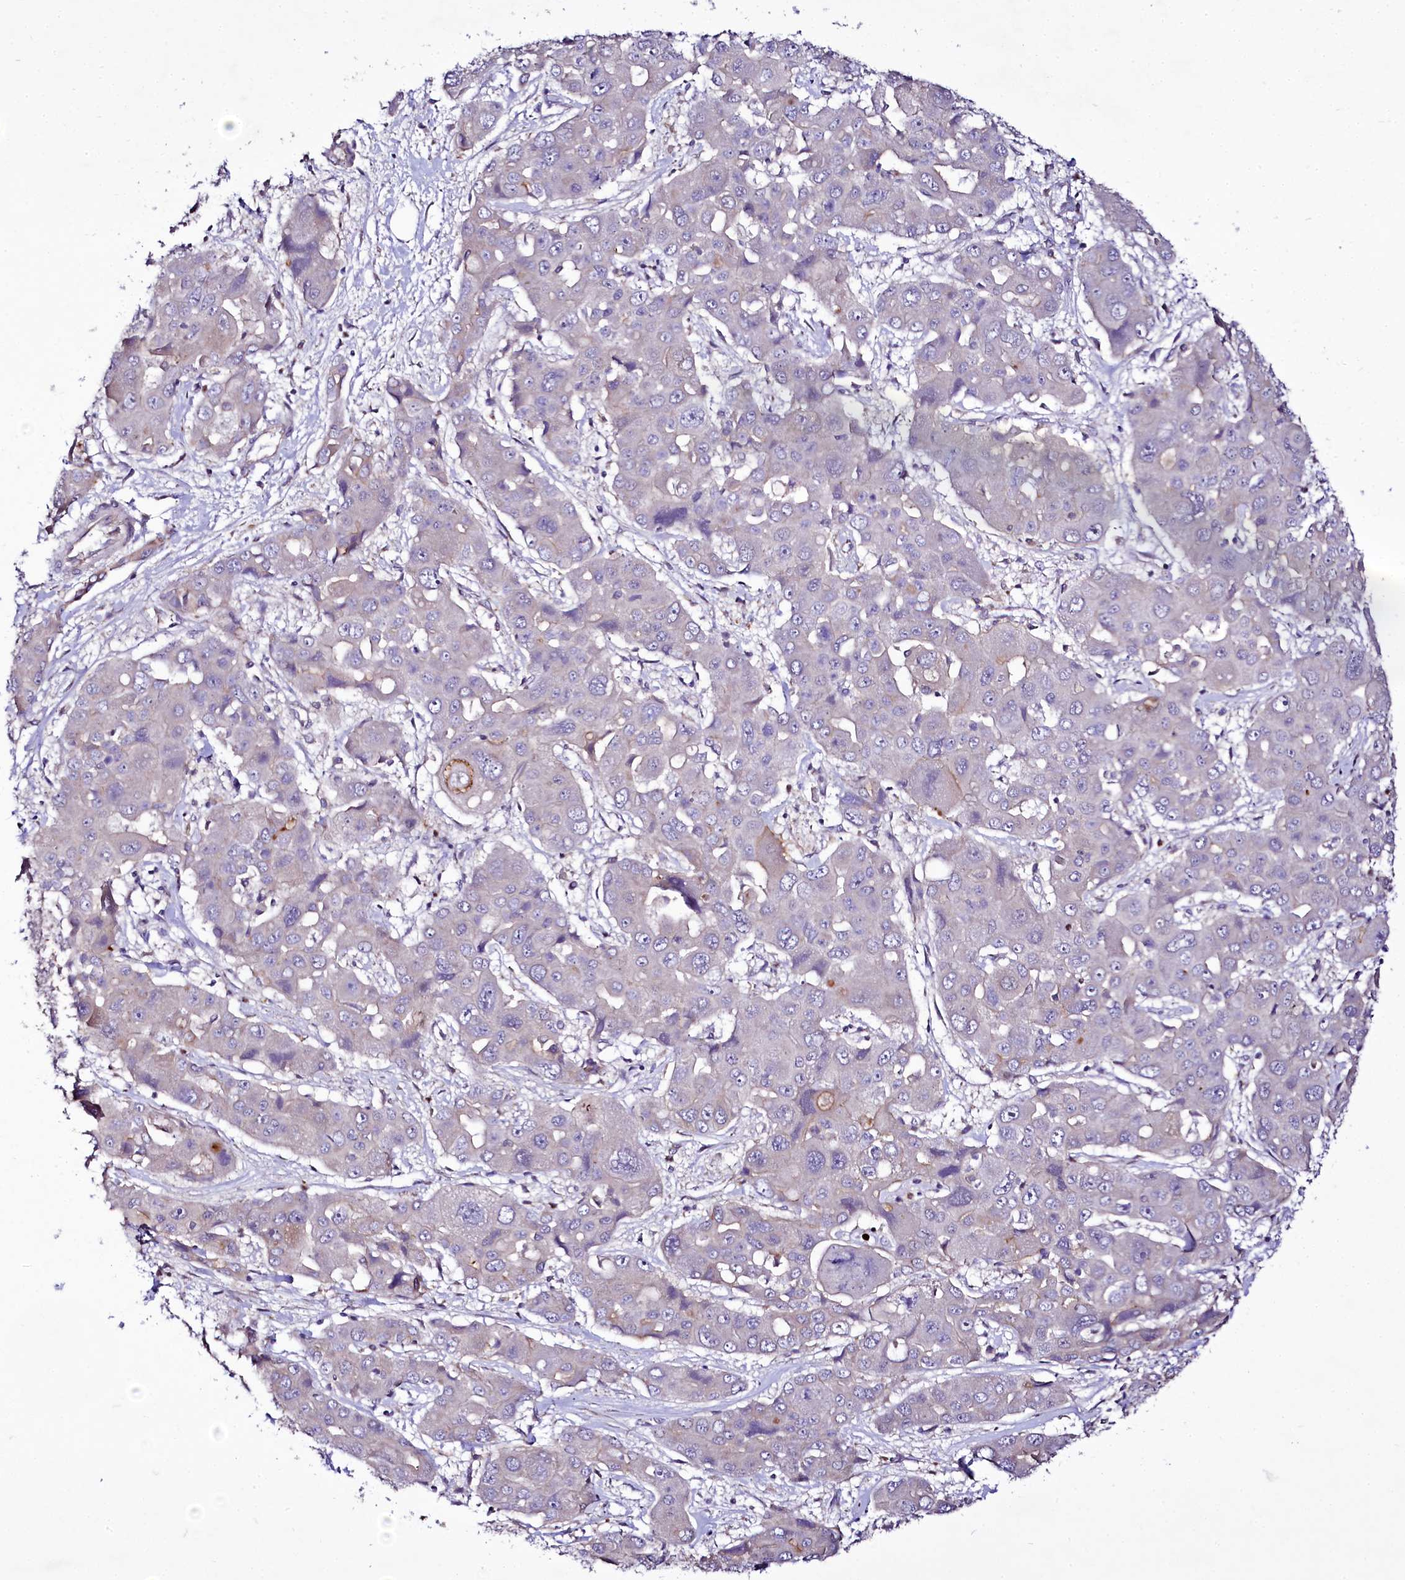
{"staining": {"intensity": "negative", "quantity": "none", "location": "none"}, "tissue": "liver cancer", "cell_type": "Tumor cells", "image_type": "cancer", "snomed": [{"axis": "morphology", "description": "Cholangiocarcinoma"}, {"axis": "topography", "description": "Liver"}], "caption": "IHC micrograph of human liver cancer (cholangiocarcinoma) stained for a protein (brown), which shows no positivity in tumor cells.", "gene": "ZC3H12C", "patient": {"sex": "male", "age": 67}}